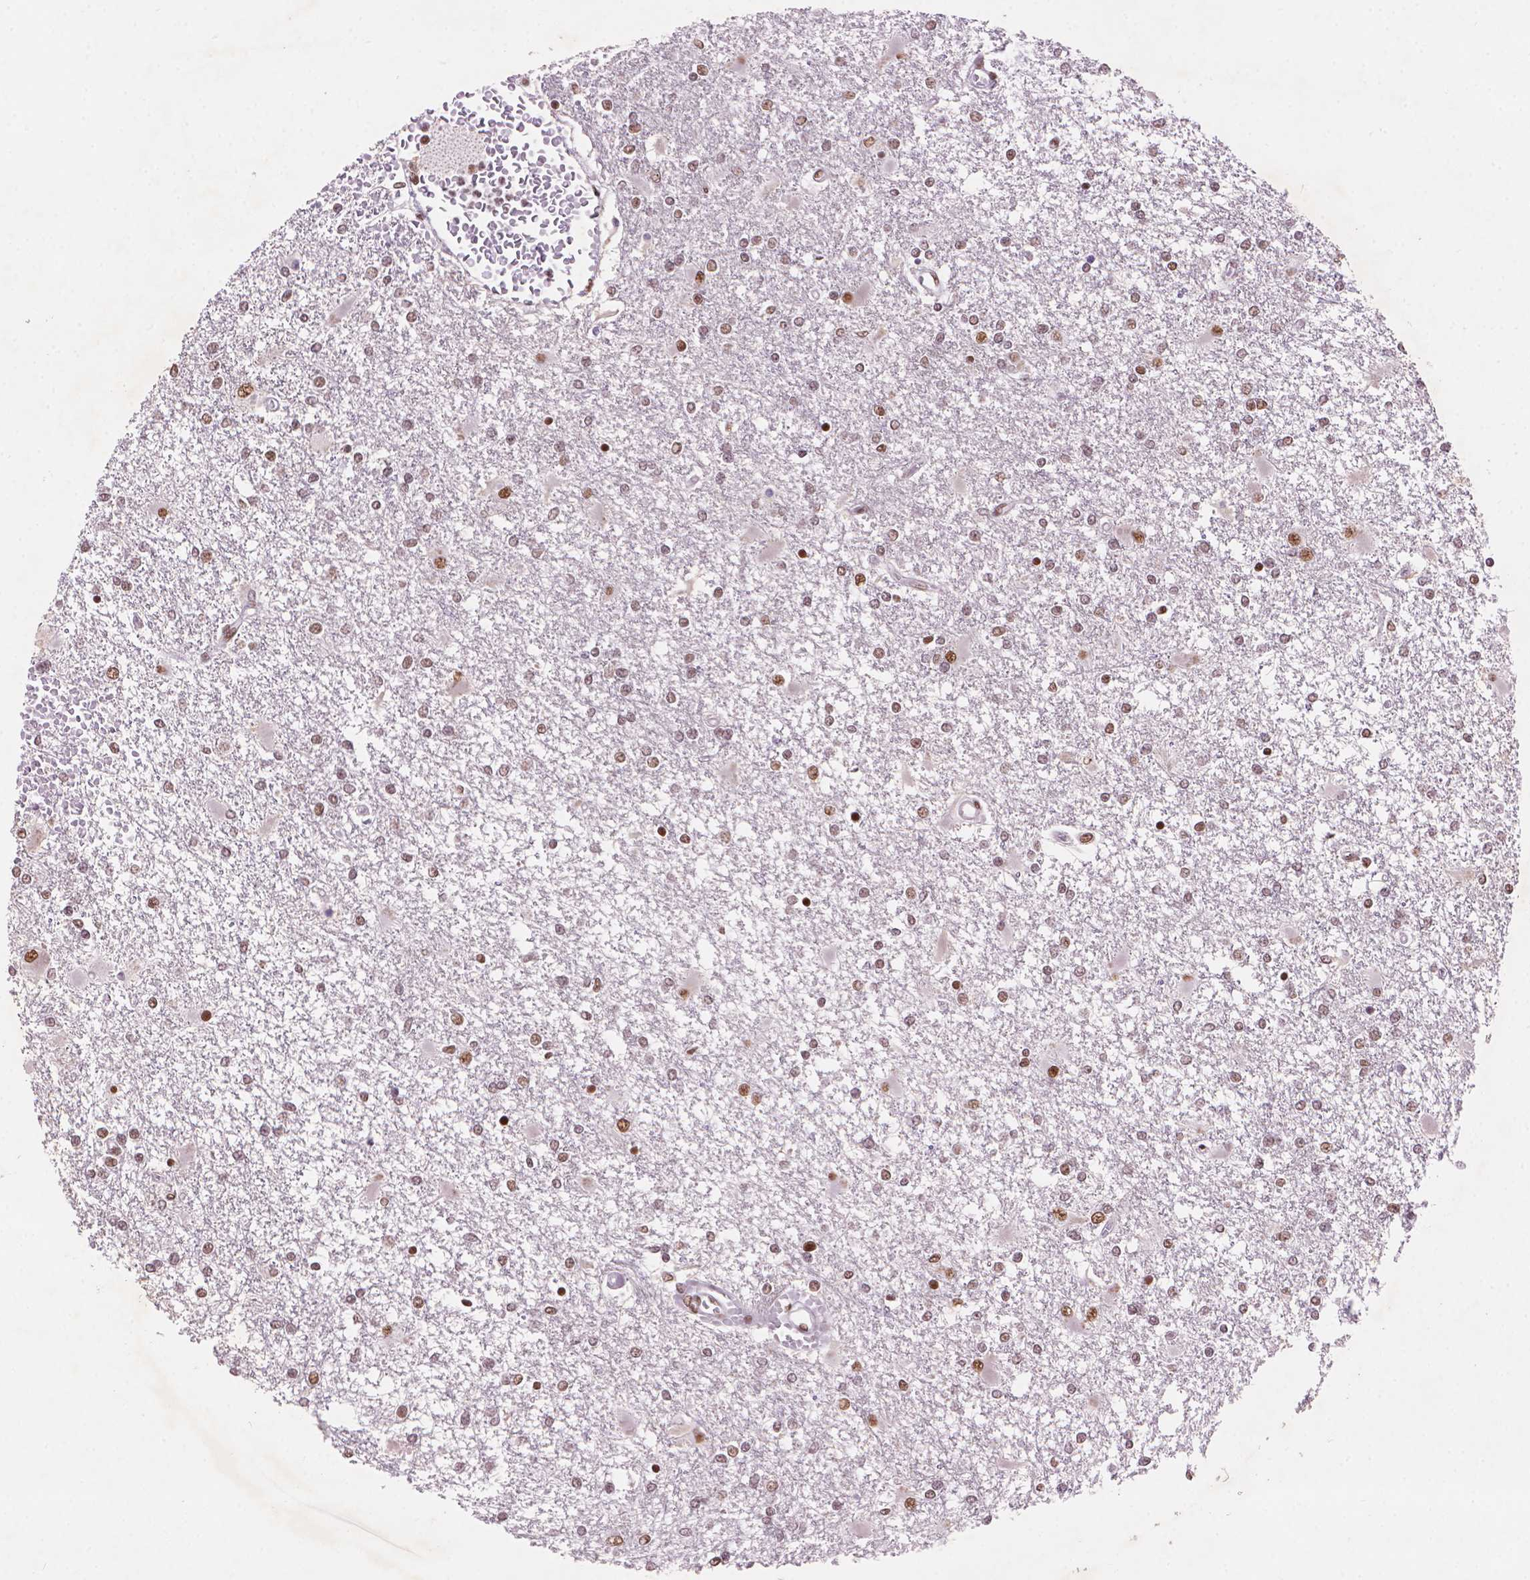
{"staining": {"intensity": "weak", "quantity": "25%-75%", "location": "nuclear"}, "tissue": "glioma", "cell_type": "Tumor cells", "image_type": "cancer", "snomed": [{"axis": "morphology", "description": "Glioma, malignant, High grade"}, {"axis": "topography", "description": "Cerebral cortex"}], "caption": "Protein staining reveals weak nuclear staining in about 25%-75% of tumor cells in glioma.", "gene": "RPA4", "patient": {"sex": "male", "age": 79}}